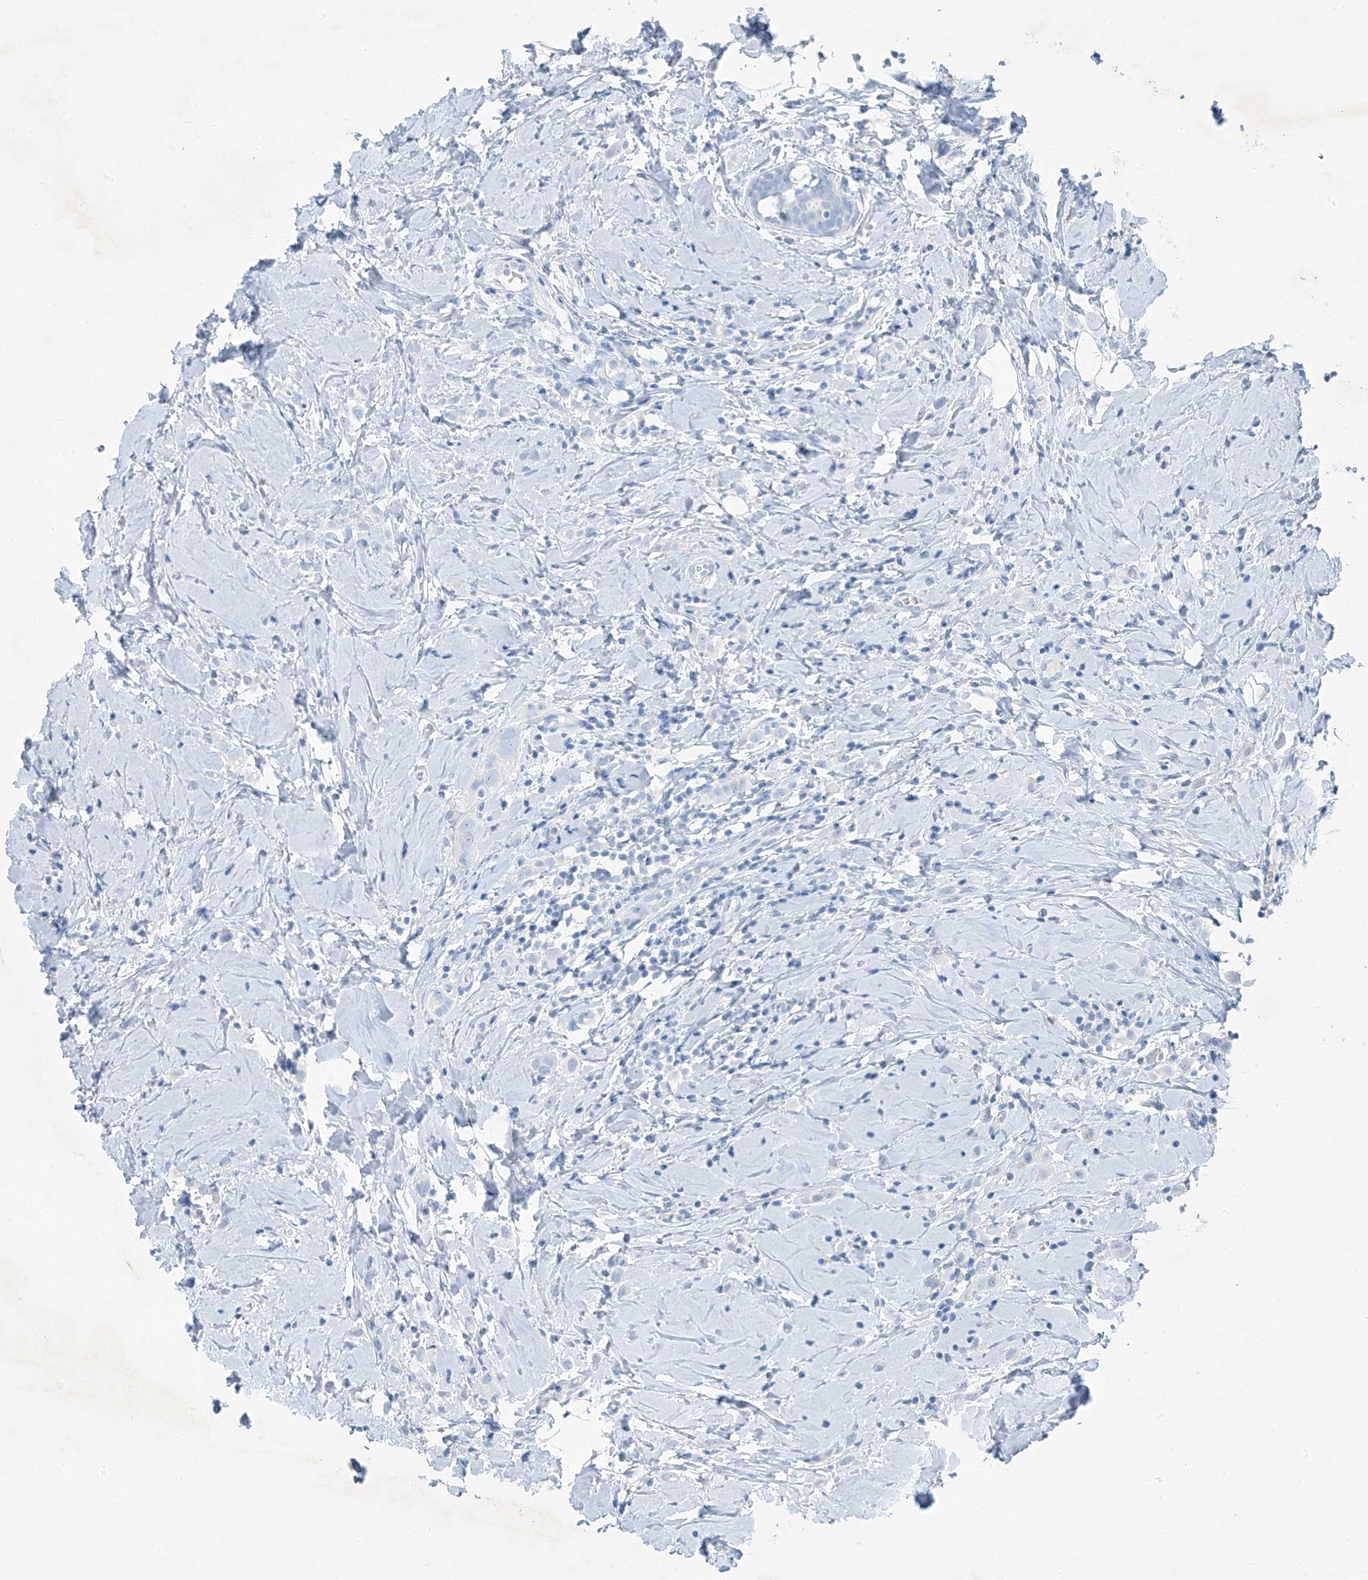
{"staining": {"intensity": "negative", "quantity": "none", "location": "none"}, "tissue": "breast cancer", "cell_type": "Tumor cells", "image_type": "cancer", "snomed": [{"axis": "morphology", "description": "Lobular carcinoma"}, {"axis": "topography", "description": "Breast"}], "caption": "An IHC micrograph of breast cancer (lobular carcinoma) is shown. There is no staining in tumor cells of breast cancer (lobular carcinoma).", "gene": "C1orf87", "patient": {"sex": "female", "age": 47}}